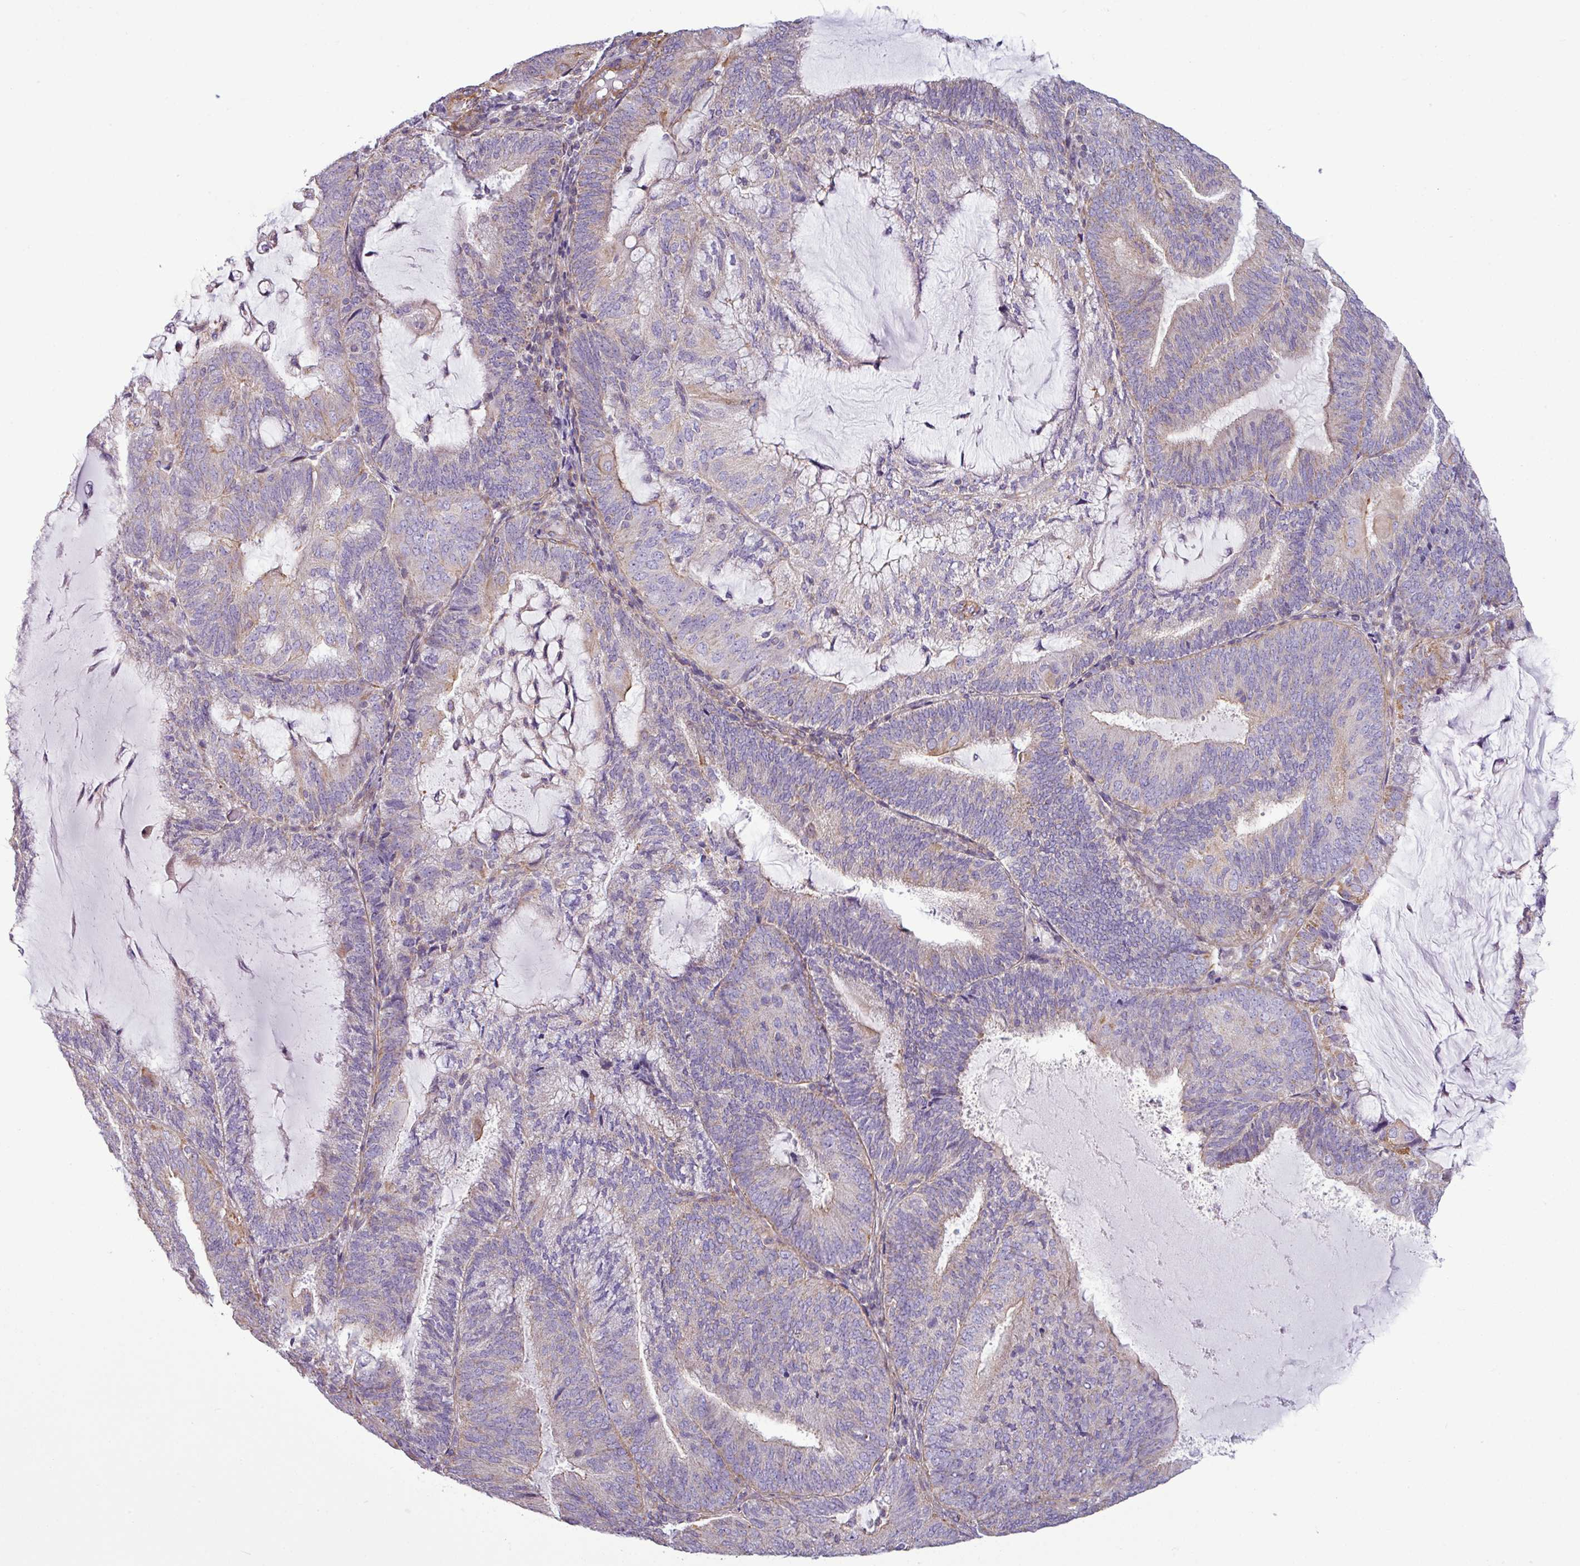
{"staining": {"intensity": "weak", "quantity": "<25%", "location": "cytoplasmic/membranous"}, "tissue": "endometrial cancer", "cell_type": "Tumor cells", "image_type": "cancer", "snomed": [{"axis": "morphology", "description": "Adenocarcinoma, NOS"}, {"axis": "topography", "description": "Endometrium"}], "caption": "The immunohistochemistry (IHC) image has no significant staining in tumor cells of endometrial cancer tissue.", "gene": "BTN2A2", "patient": {"sex": "female", "age": 81}}